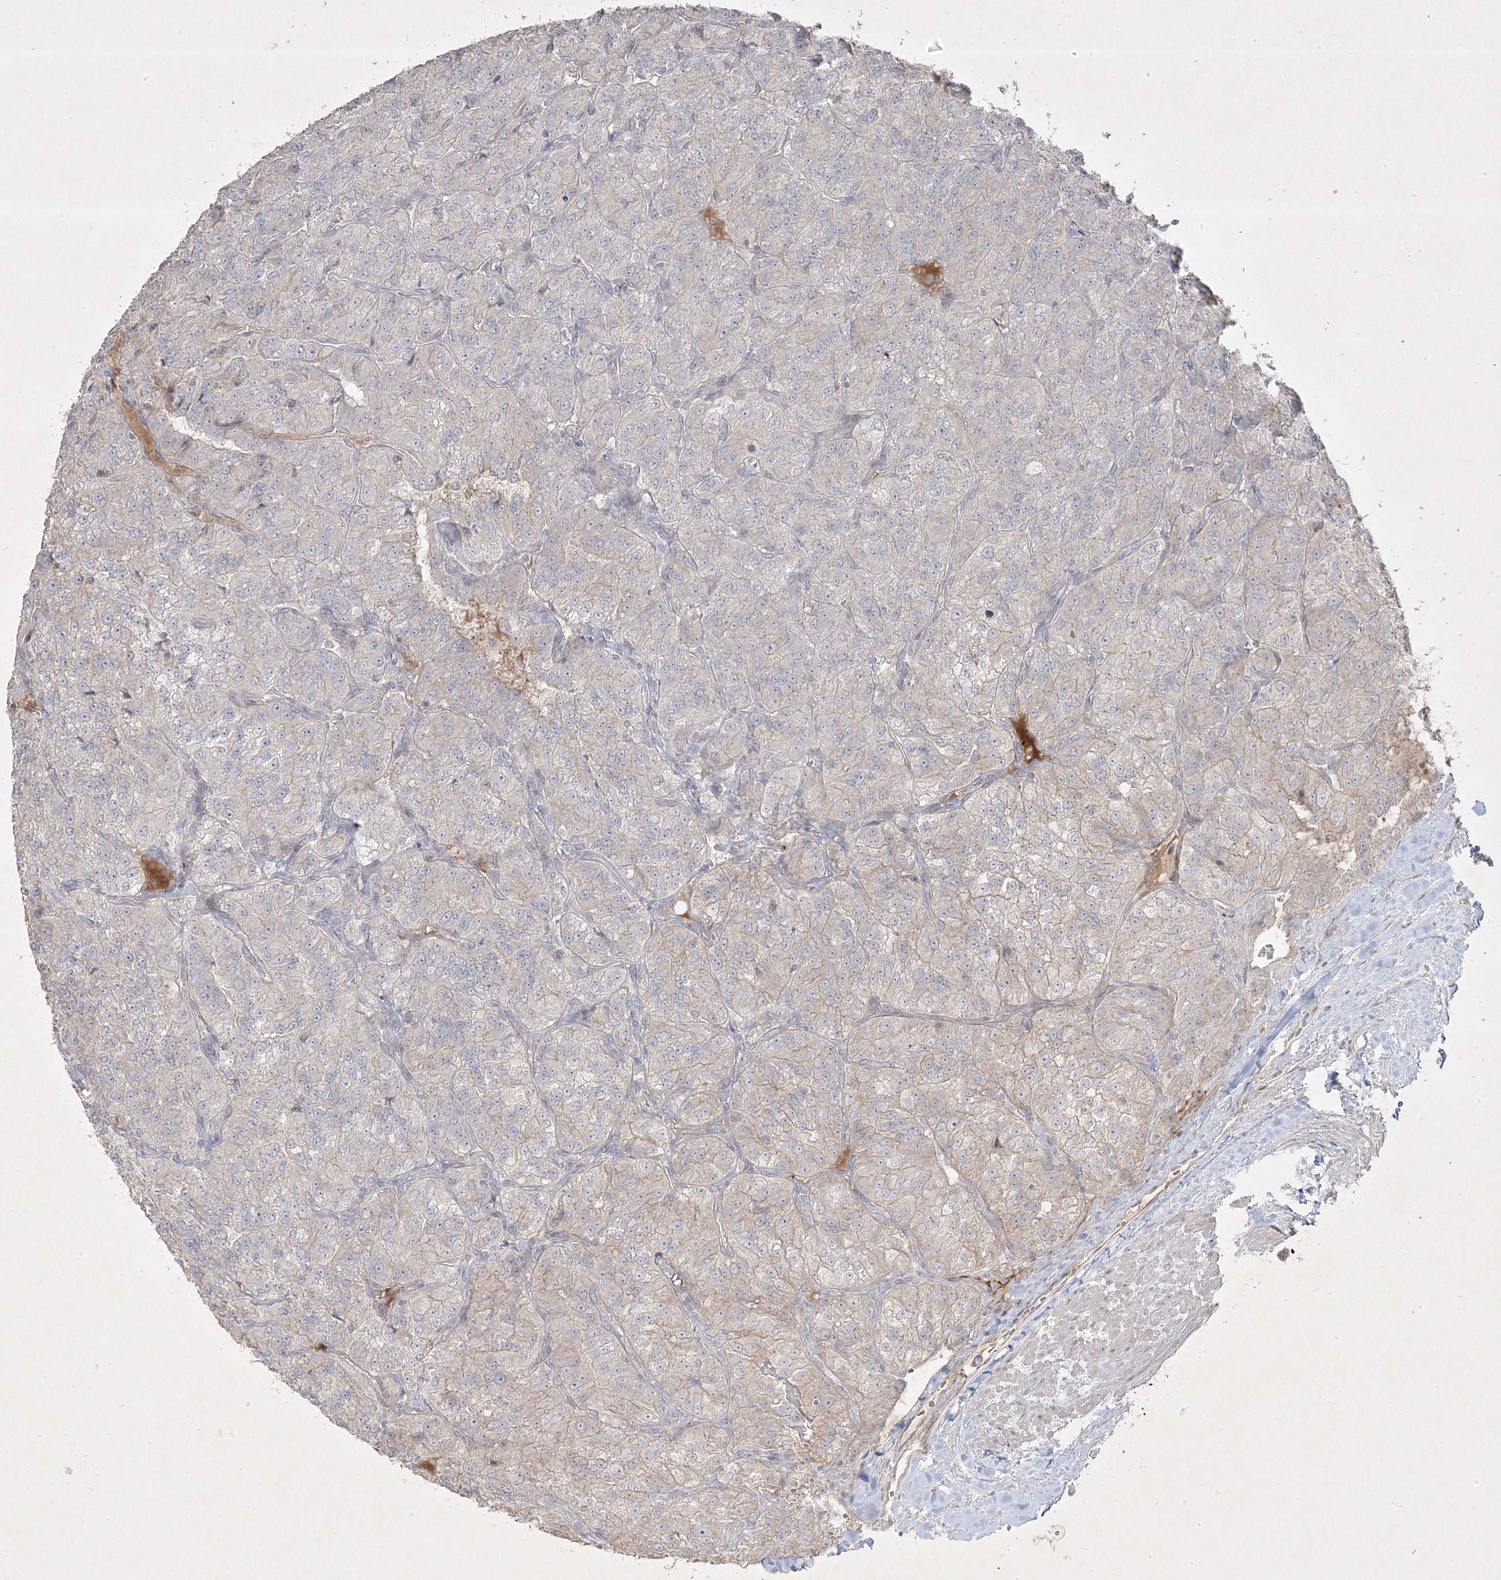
{"staining": {"intensity": "negative", "quantity": "none", "location": "none"}, "tissue": "renal cancer", "cell_type": "Tumor cells", "image_type": "cancer", "snomed": [{"axis": "morphology", "description": "Adenocarcinoma, NOS"}, {"axis": "topography", "description": "Kidney"}], "caption": "This is a histopathology image of immunohistochemistry staining of renal cancer (adenocarcinoma), which shows no positivity in tumor cells.", "gene": "RGL4", "patient": {"sex": "female", "age": 63}}